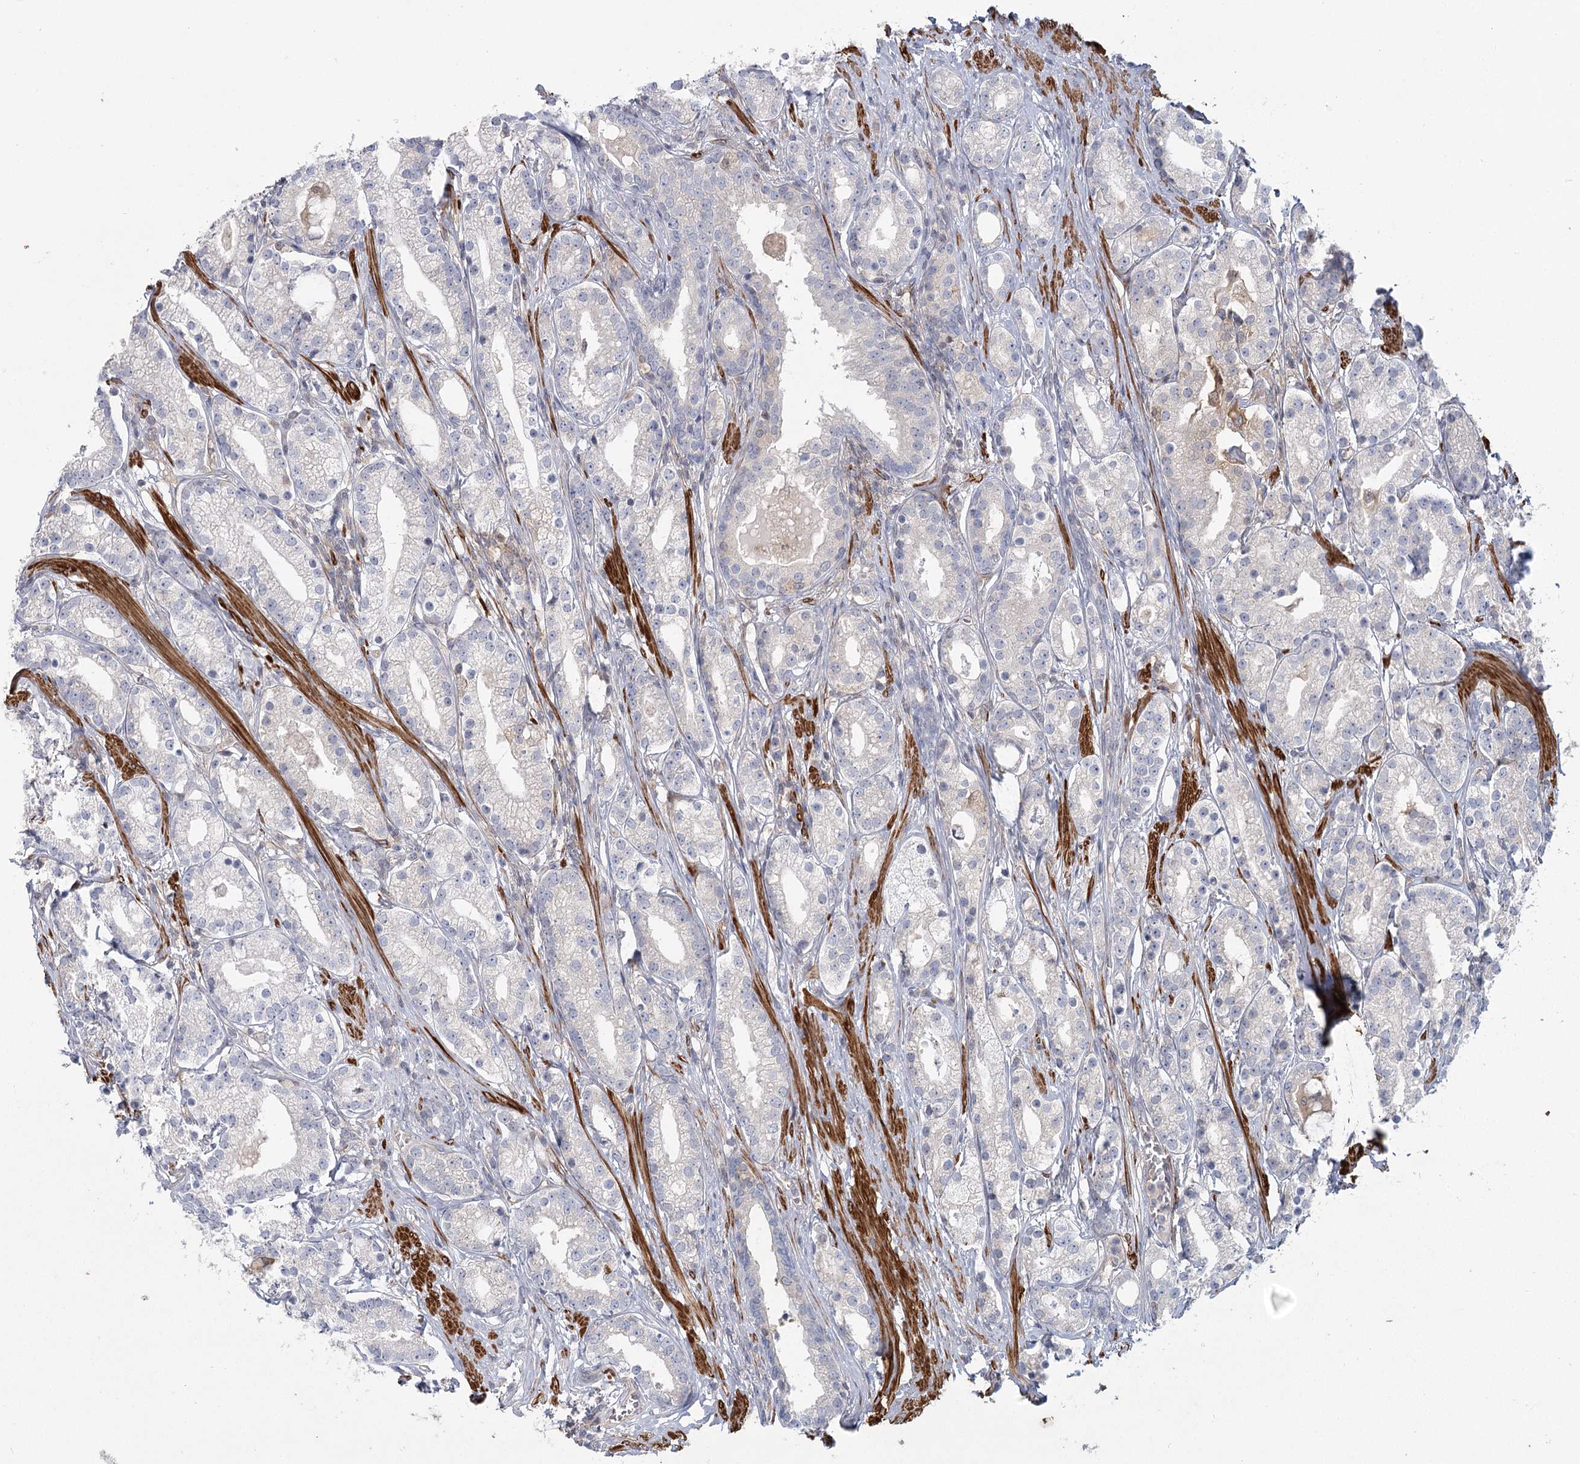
{"staining": {"intensity": "negative", "quantity": "none", "location": "none"}, "tissue": "prostate cancer", "cell_type": "Tumor cells", "image_type": "cancer", "snomed": [{"axis": "morphology", "description": "Adenocarcinoma, High grade"}, {"axis": "topography", "description": "Prostate"}], "caption": "The image exhibits no staining of tumor cells in prostate cancer.", "gene": "USP11", "patient": {"sex": "male", "age": 69}}